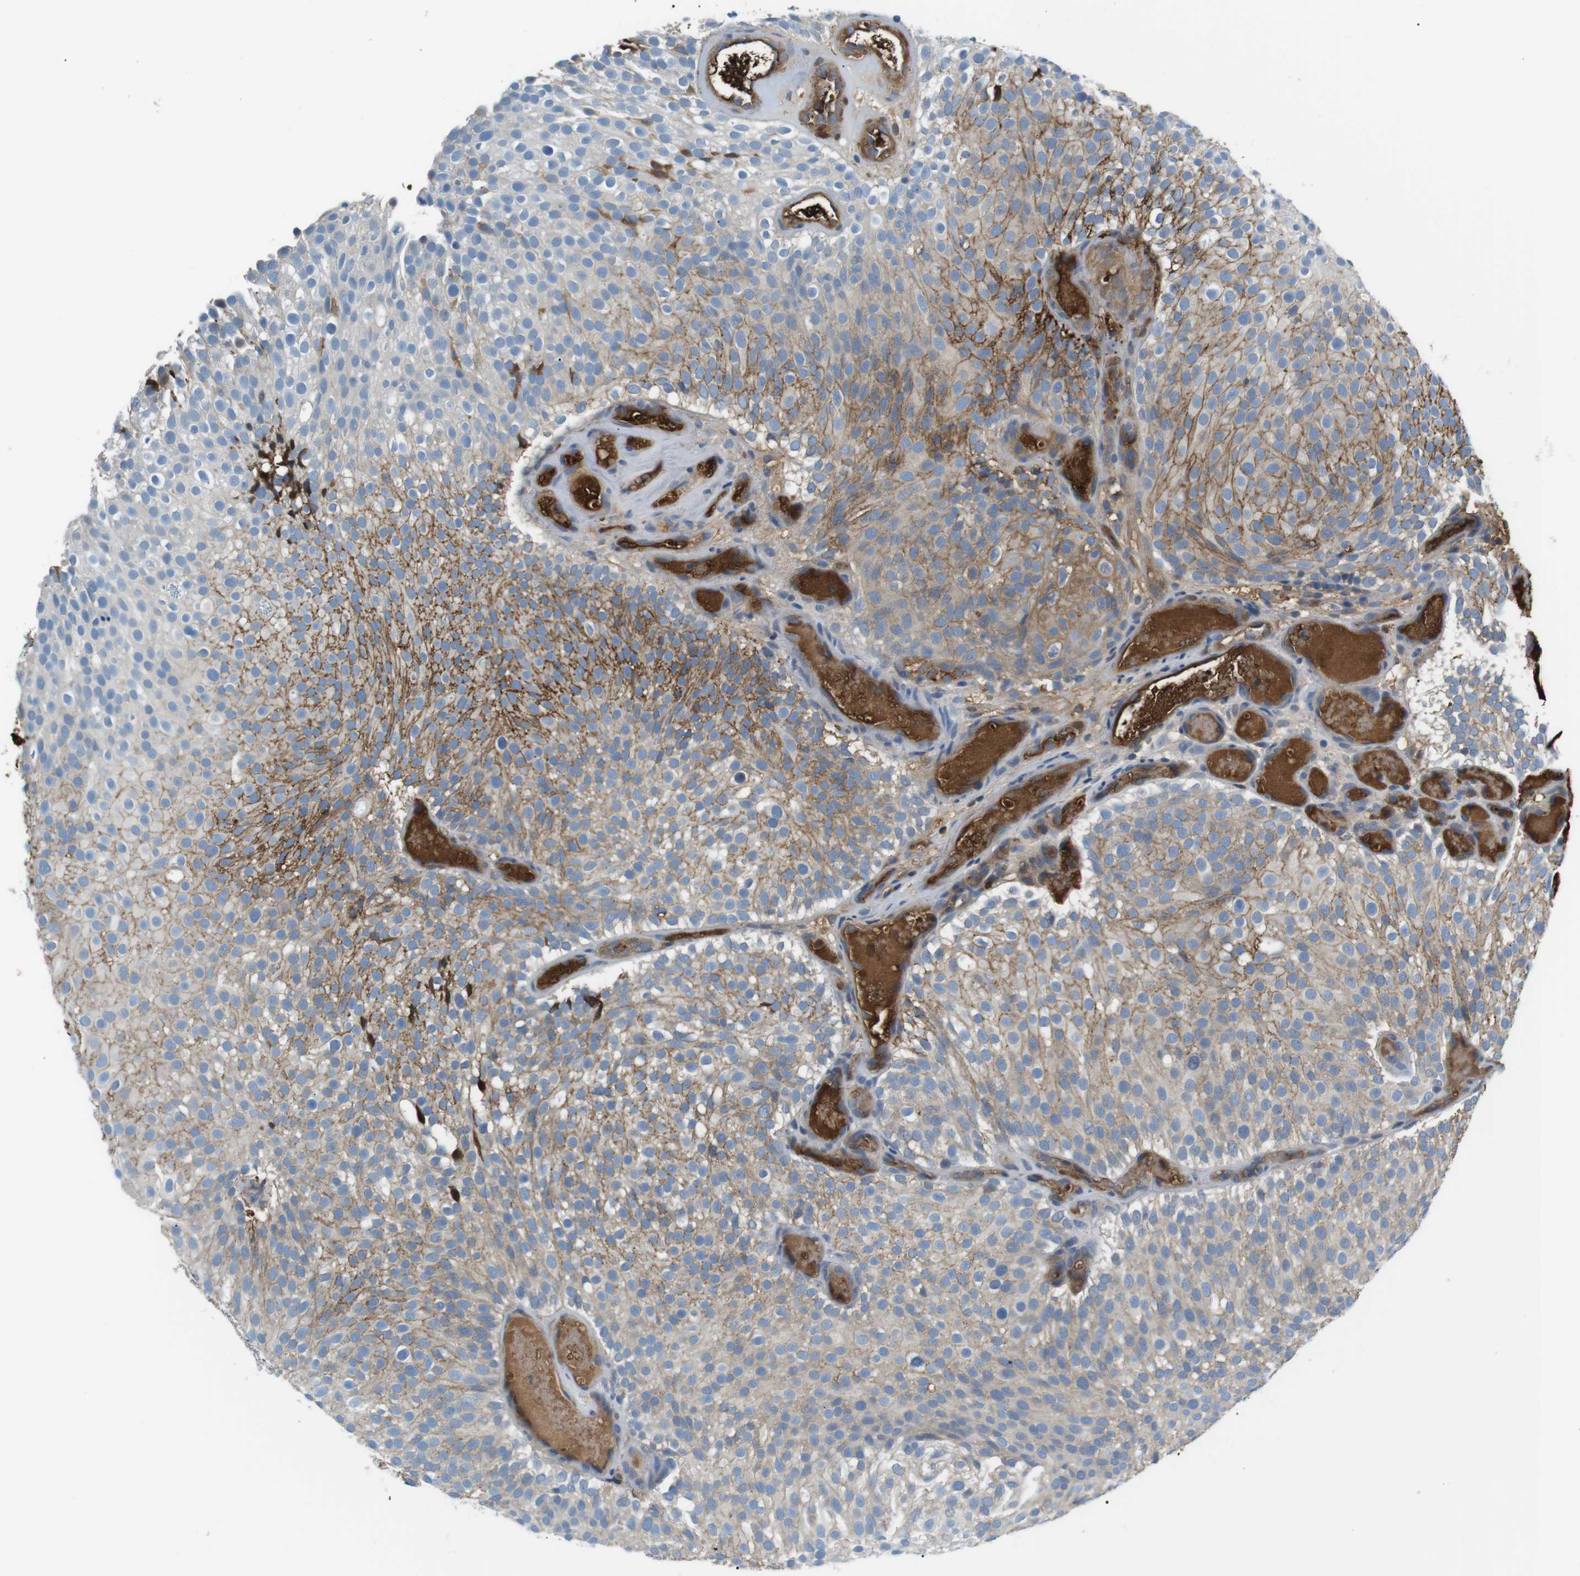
{"staining": {"intensity": "moderate", "quantity": "25%-75%", "location": "cytoplasmic/membranous"}, "tissue": "urothelial cancer", "cell_type": "Tumor cells", "image_type": "cancer", "snomed": [{"axis": "morphology", "description": "Urothelial carcinoma, Low grade"}, {"axis": "topography", "description": "Urinary bladder"}], "caption": "IHC of urothelial cancer shows medium levels of moderate cytoplasmic/membranous staining in about 25%-75% of tumor cells.", "gene": "ADCY10", "patient": {"sex": "male", "age": 78}}